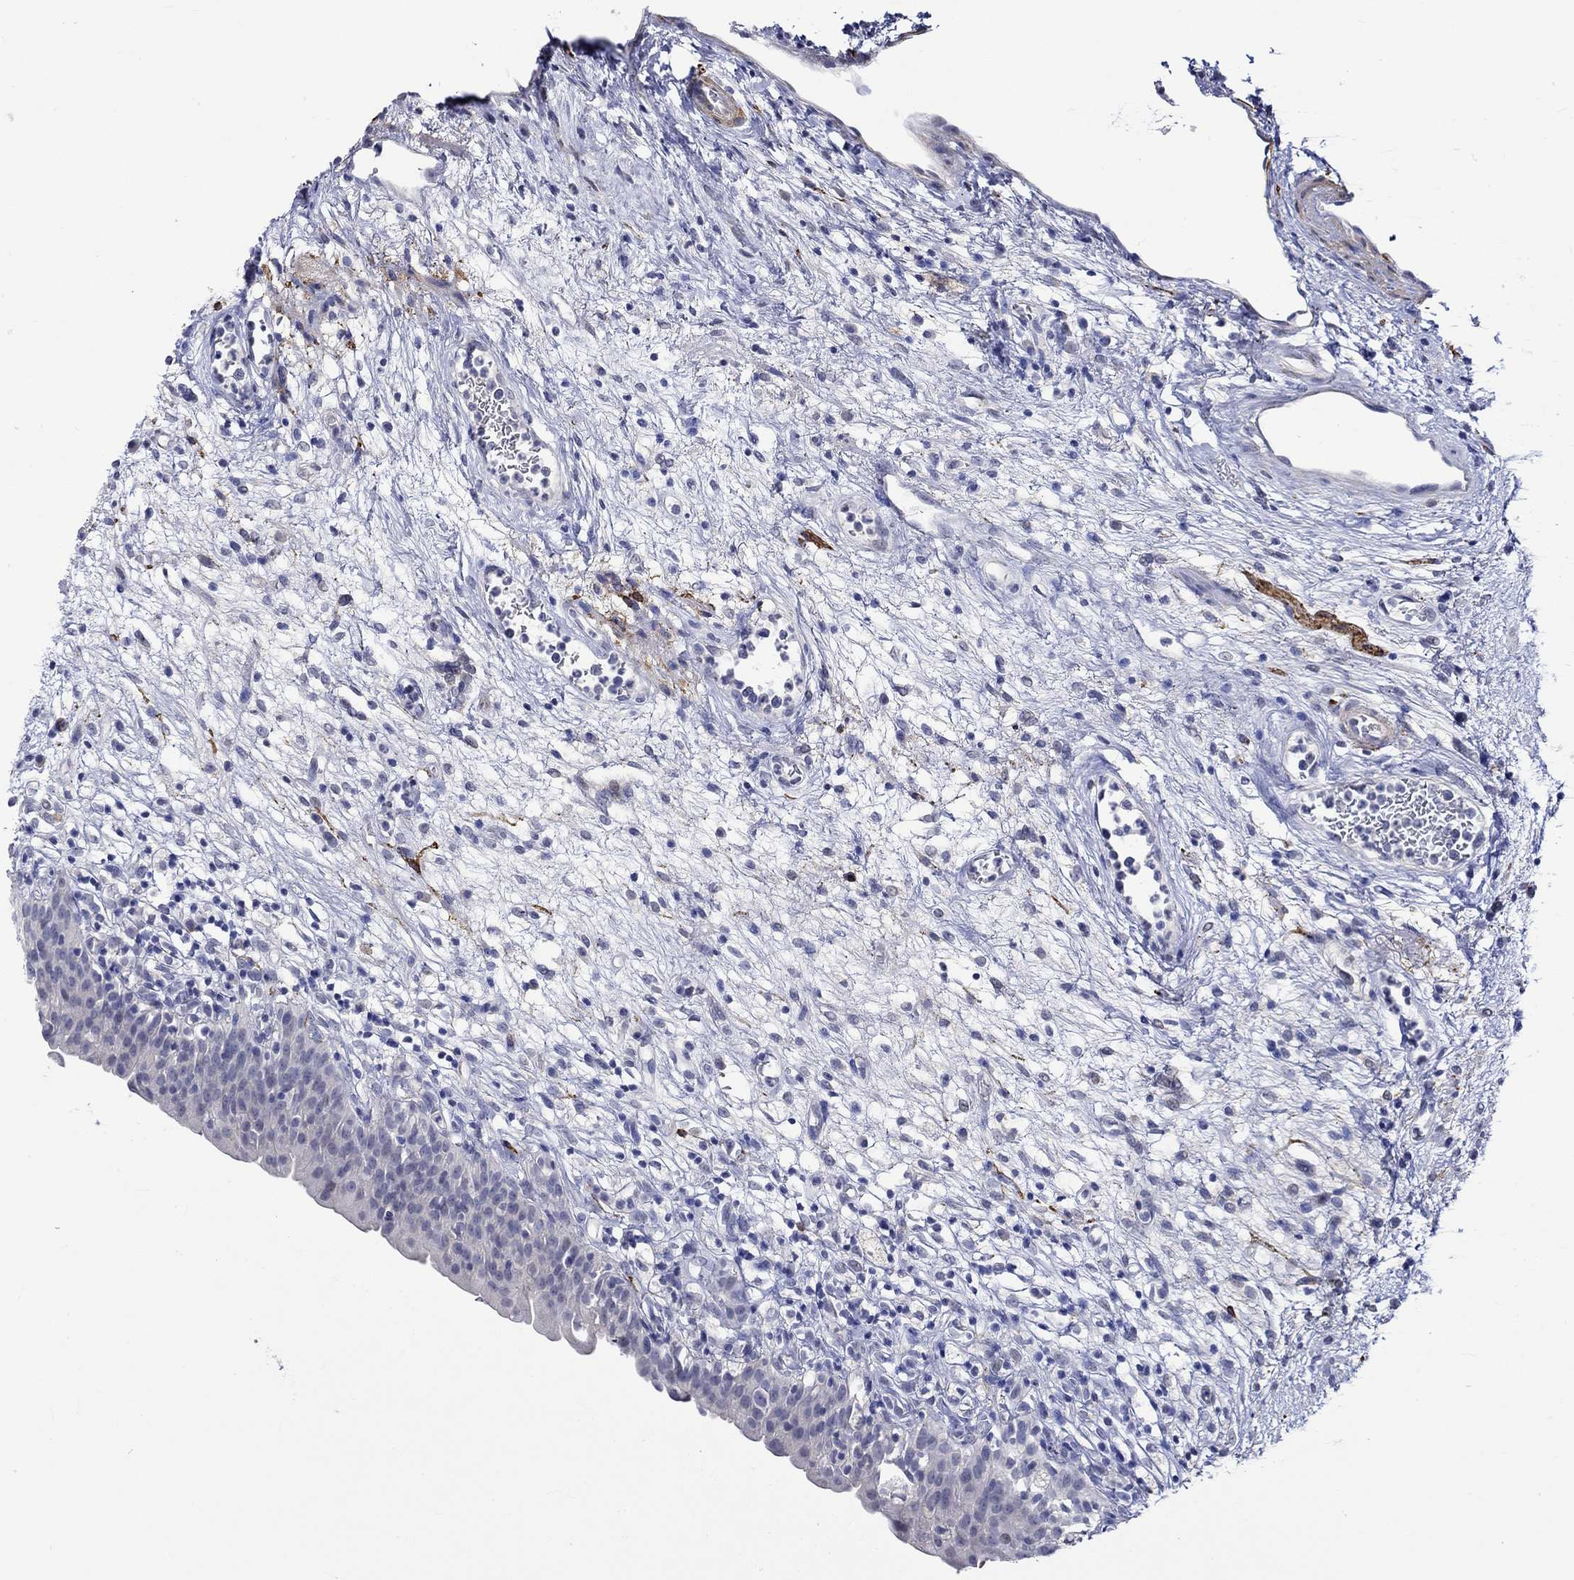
{"staining": {"intensity": "negative", "quantity": "none", "location": "none"}, "tissue": "urinary bladder", "cell_type": "Urothelial cells", "image_type": "normal", "snomed": [{"axis": "morphology", "description": "Normal tissue, NOS"}, {"axis": "topography", "description": "Urinary bladder"}], "caption": "Urothelial cells are negative for protein expression in normal human urinary bladder. (DAB IHC, high magnification).", "gene": "CRYAB", "patient": {"sex": "male", "age": 76}}